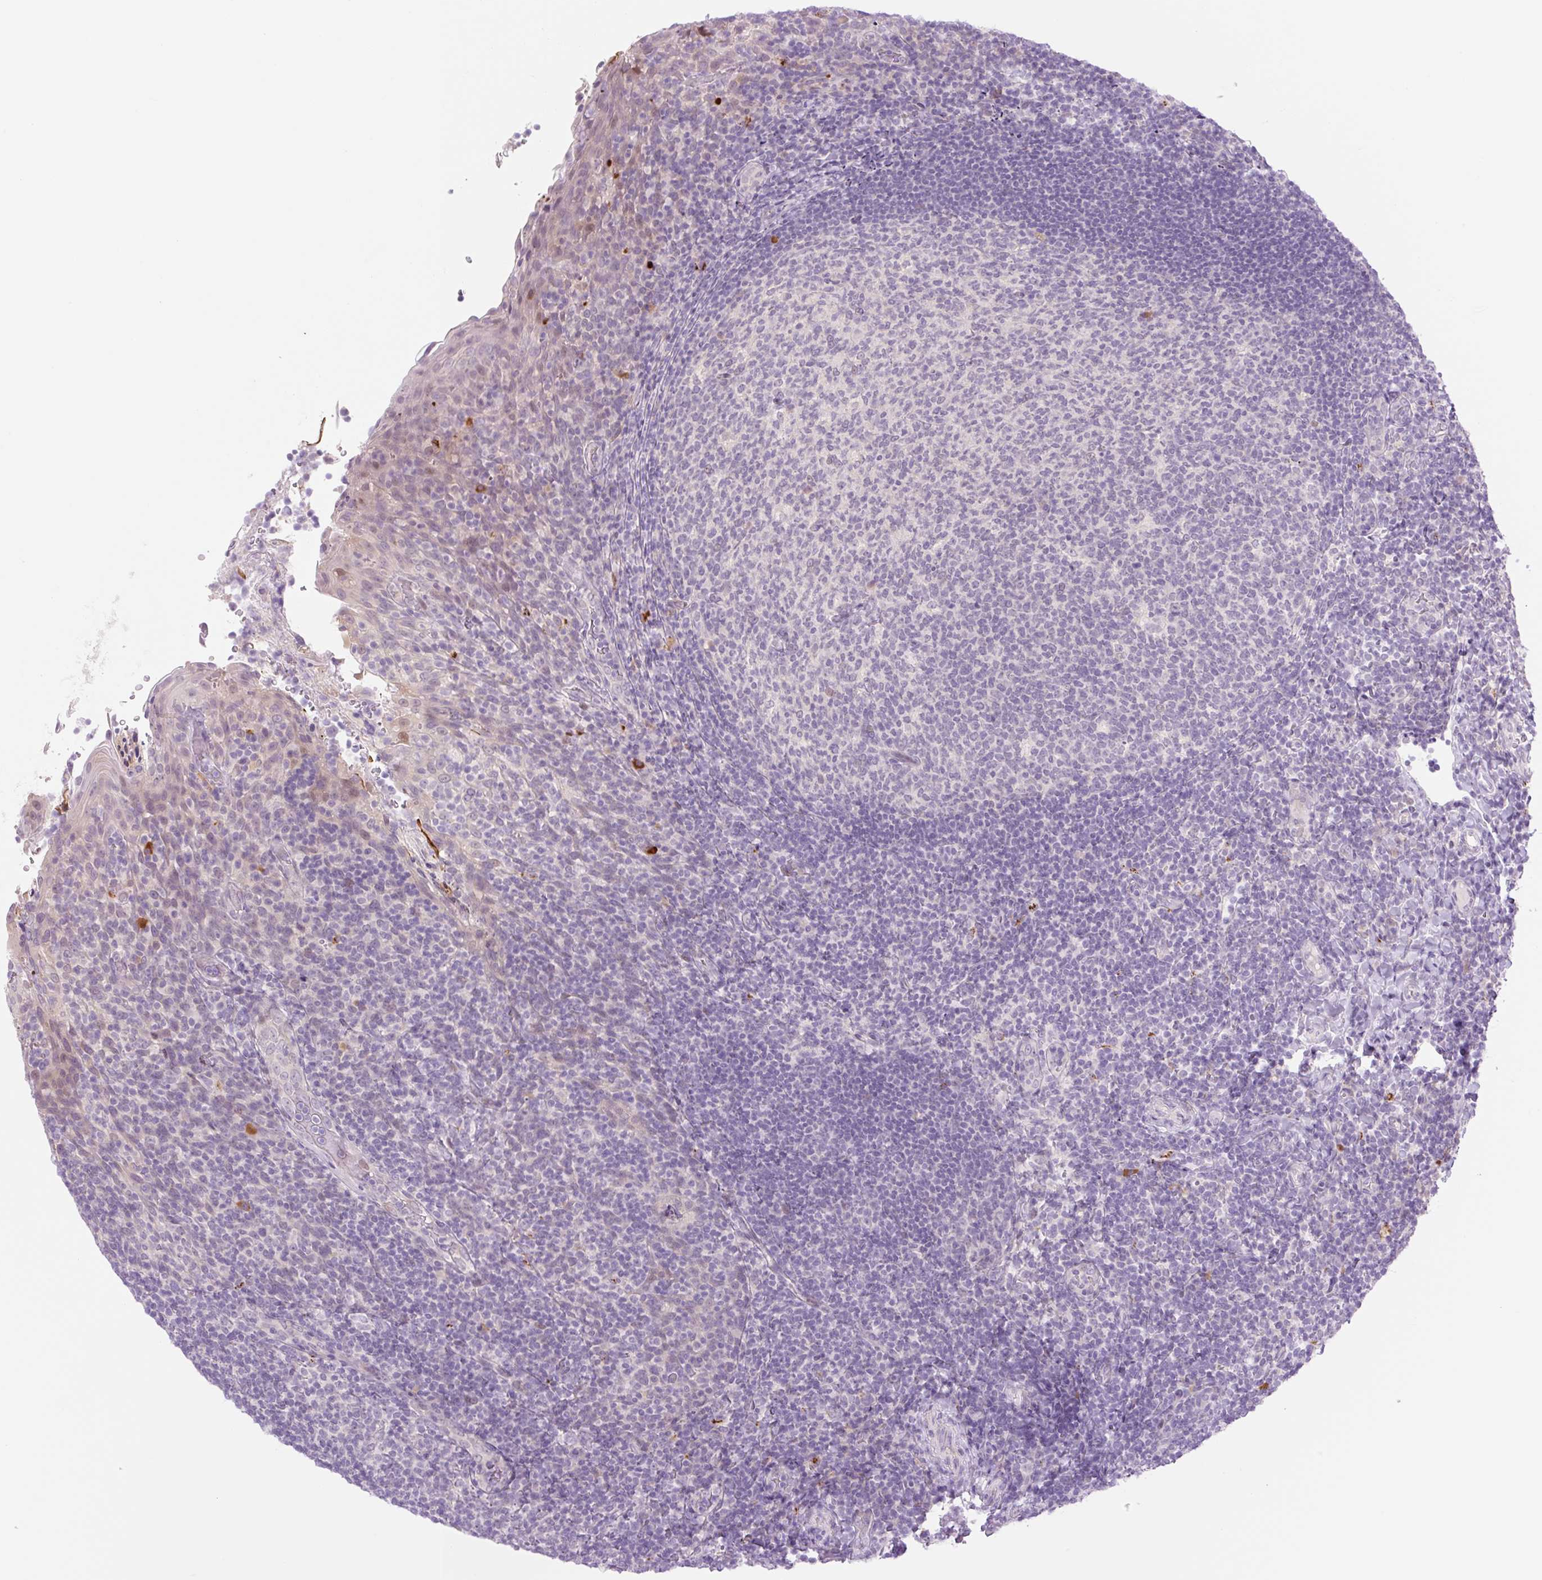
{"staining": {"intensity": "negative", "quantity": "none", "location": "none"}, "tissue": "tonsil", "cell_type": "Germinal center cells", "image_type": "normal", "snomed": [{"axis": "morphology", "description": "Normal tissue, NOS"}, {"axis": "topography", "description": "Tonsil"}], "caption": "DAB (3,3'-diaminobenzidine) immunohistochemical staining of benign human tonsil displays no significant expression in germinal center cells. (Immunohistochemistry, brightfield microscopy, high magnification).", "gene": "SPRYD4", "patient": {"sex": "female", "age": 10}}